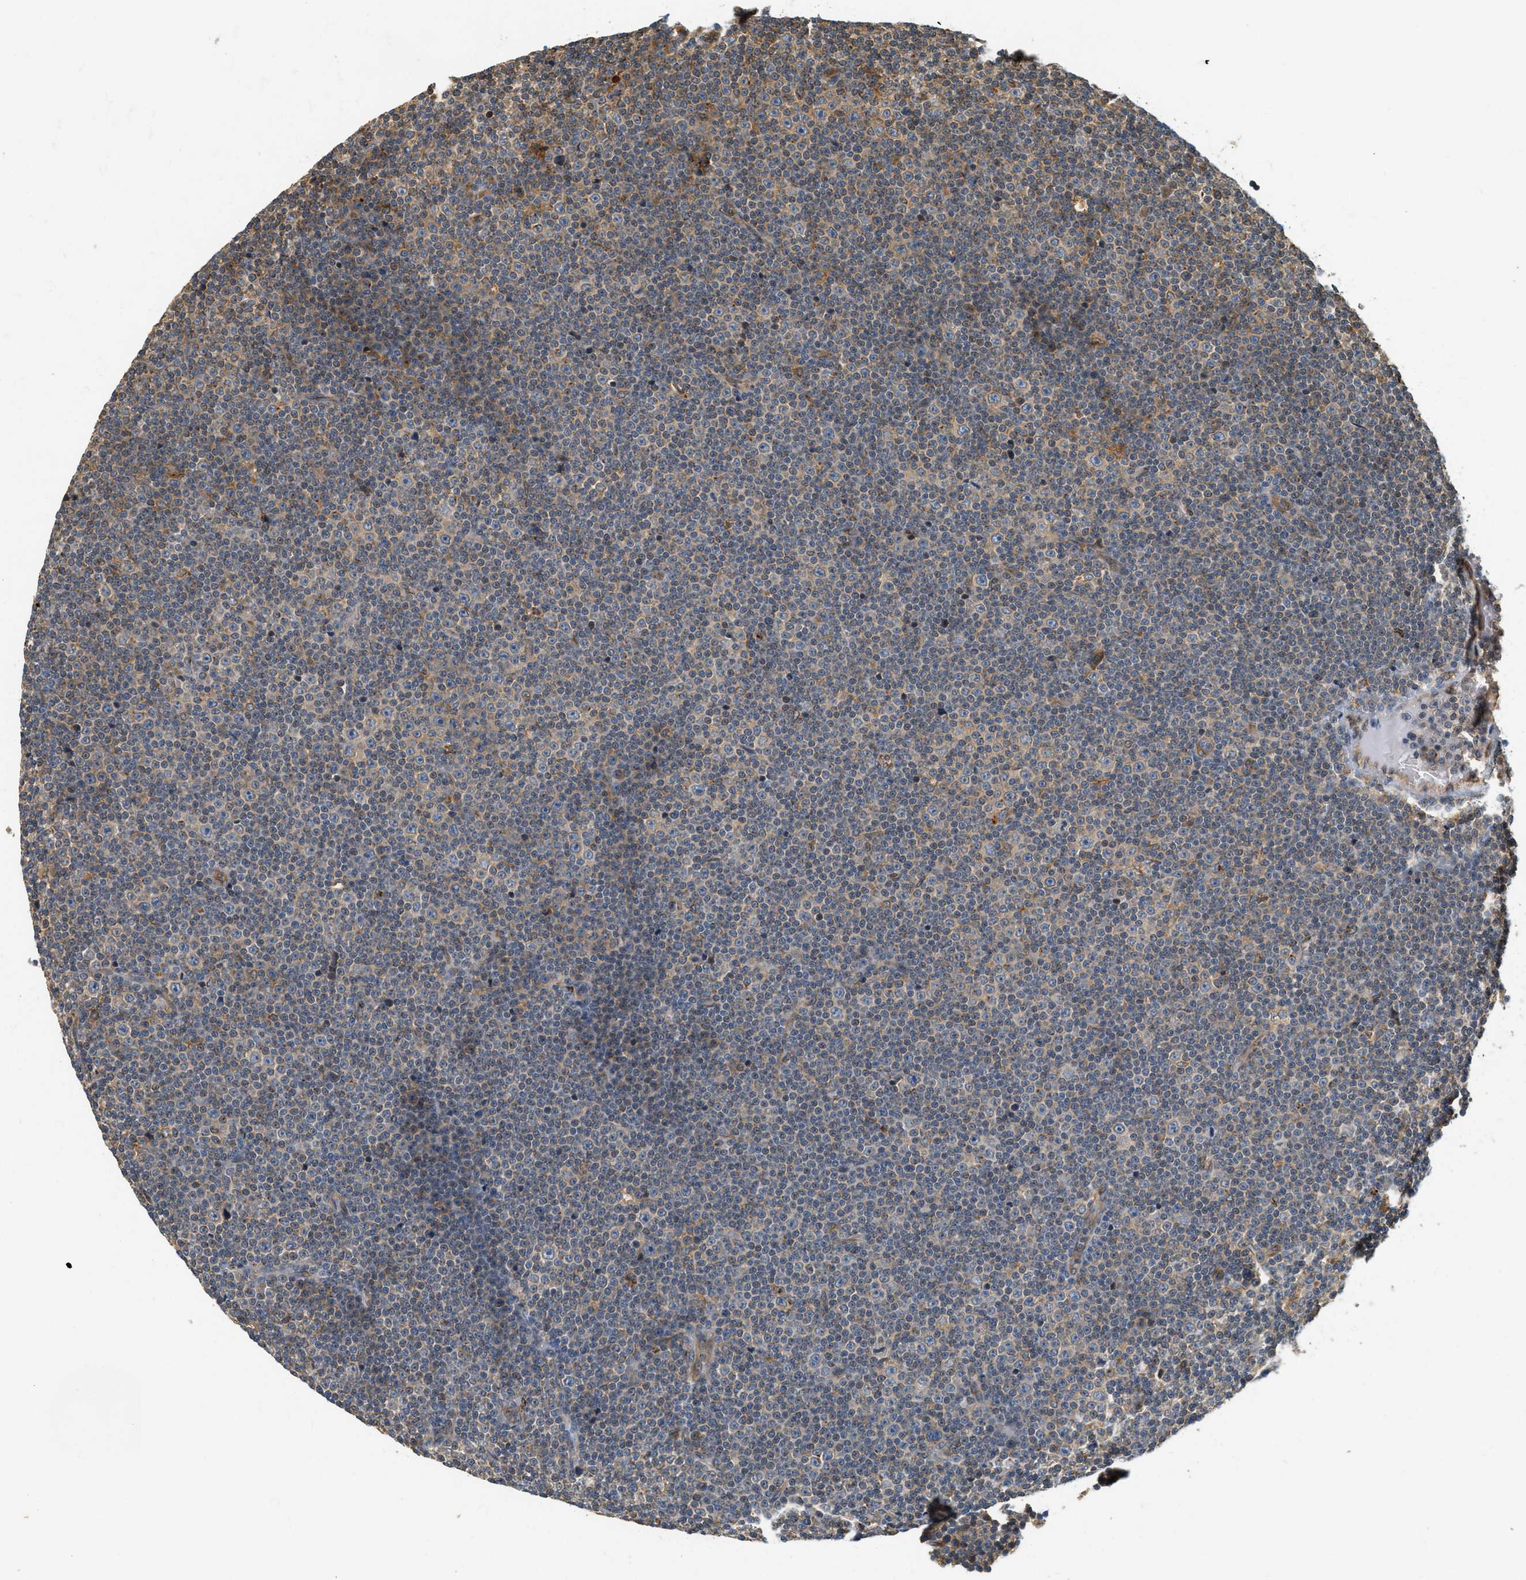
{"staining": {"intensity": "weak", "quantity": "25%-75%", "location": "cytoplasmic/membranous"}, "tissue": "lymphoma", "cell_type": "Tumor cells", "image_type": "cancer", "snomed": [{"axis": "morphology", "description": "Malignant lymphoma, non-Hodgkin's type, Low grade"}, {"axis": "topography", "description": "Lymph node"}], "caption": "Lymphoma stained for a protein (brown) shows weak cytoplasmic/membranous positive positivity in approximately 25%-75% of tumor cells.", "gene": "PDK1", "patient": {"sex": "female", "age": 67}}